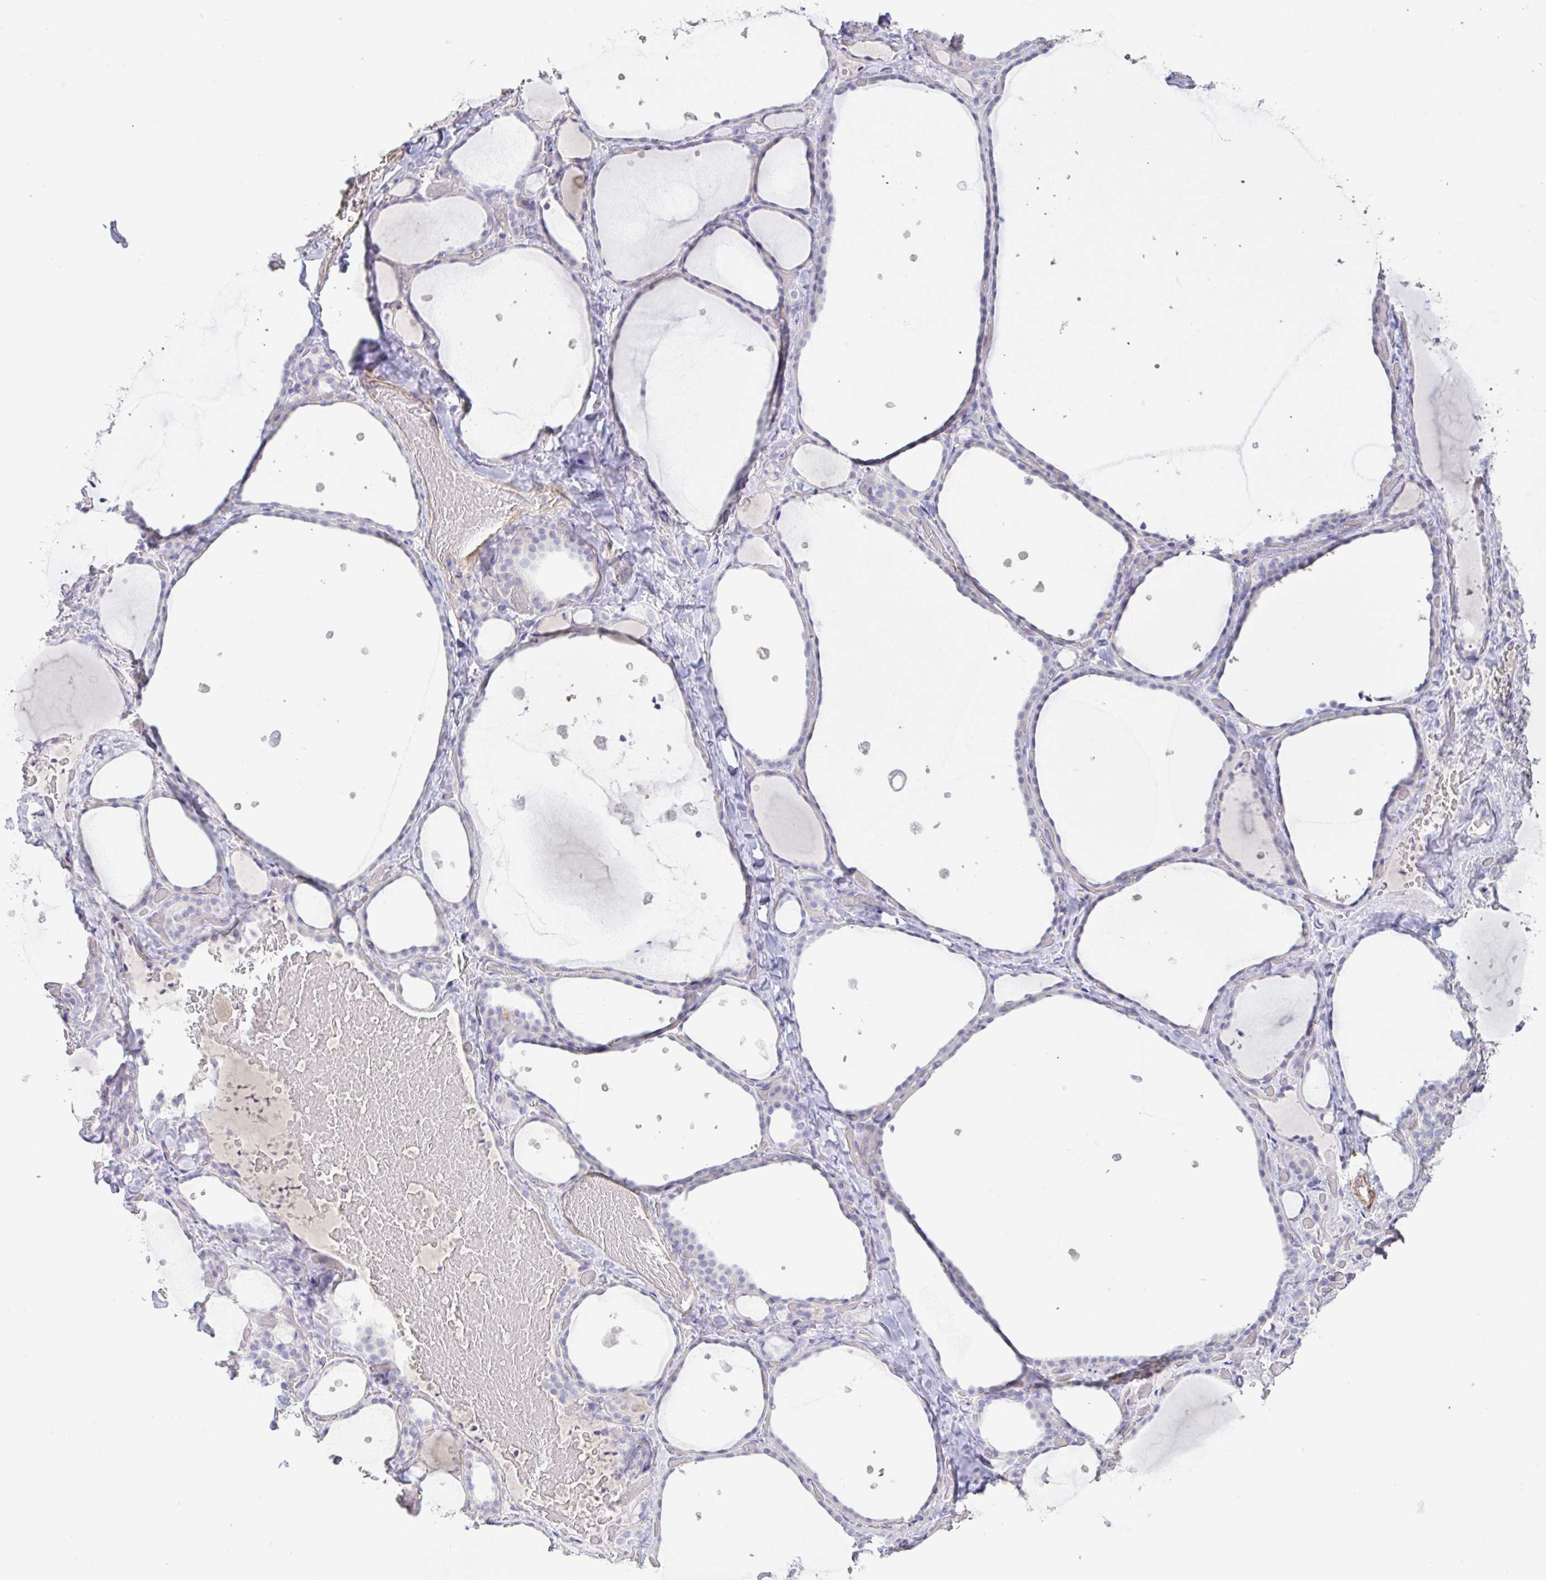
{"staining": {"intensity": "weak", "quantity": "<25%", "location": "cytoplasmic/membranous"}, "tissue": "thyroid gland", "cell_type": "Glandular cells", "image_type": "normal", "snomed": [{"axis": "morphology", "description": "Normal tissue, NOS"}, {"axis": "topography", "description": "Thyroid gland"}], "caption": "Protein analysis of benign thyroid gland reveals no significant positivity in glandular cells. (DAB (3,3'-diaminobenzidine) immunohistochemistry (IHC) with hematoxylin counter stain).", "gene": "PYGM", "patient": {"sex": "female", "age": 36}}